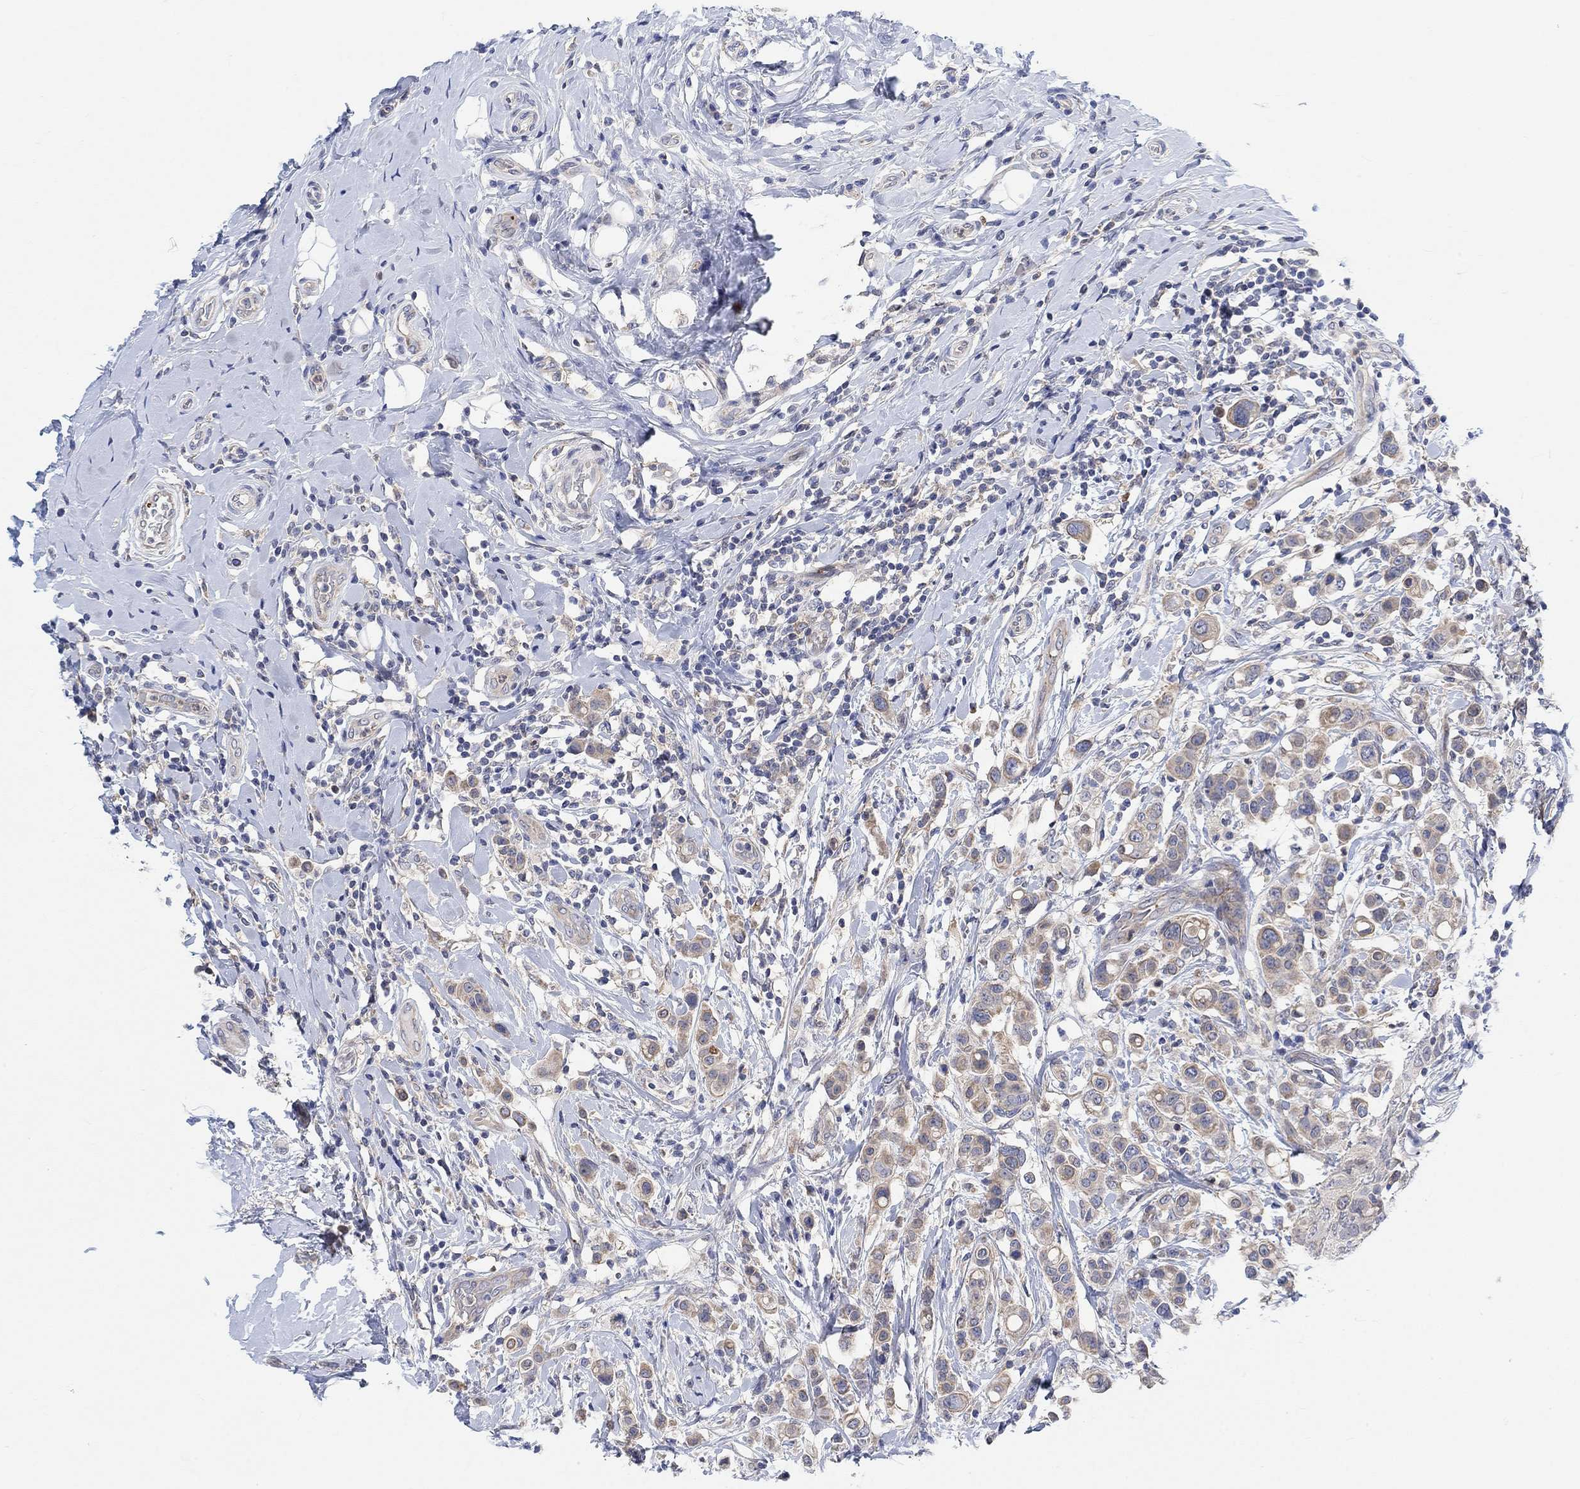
{"staining": {"intensity": "weak", "quantity": ">75%", "location": "cytoplasmic/membranous"}, "tissue": "breast cancer", "cell_type": "Tumor cells", "image_type": "cancer", "snomed": [{"axis": "morphology", "description": "Duct carcinoma"}, {"axis": "topography", "description": "Breast"}], "caption": "About >75% of tumor cells in intraductal carcinoma (breast) demonstrate weak cytoplasmic/membranous protein positivity as visualized by brown immunohistochemical staining.", "gene": "PMFBP1", "patient": {"sex": "female", "age": 27}}